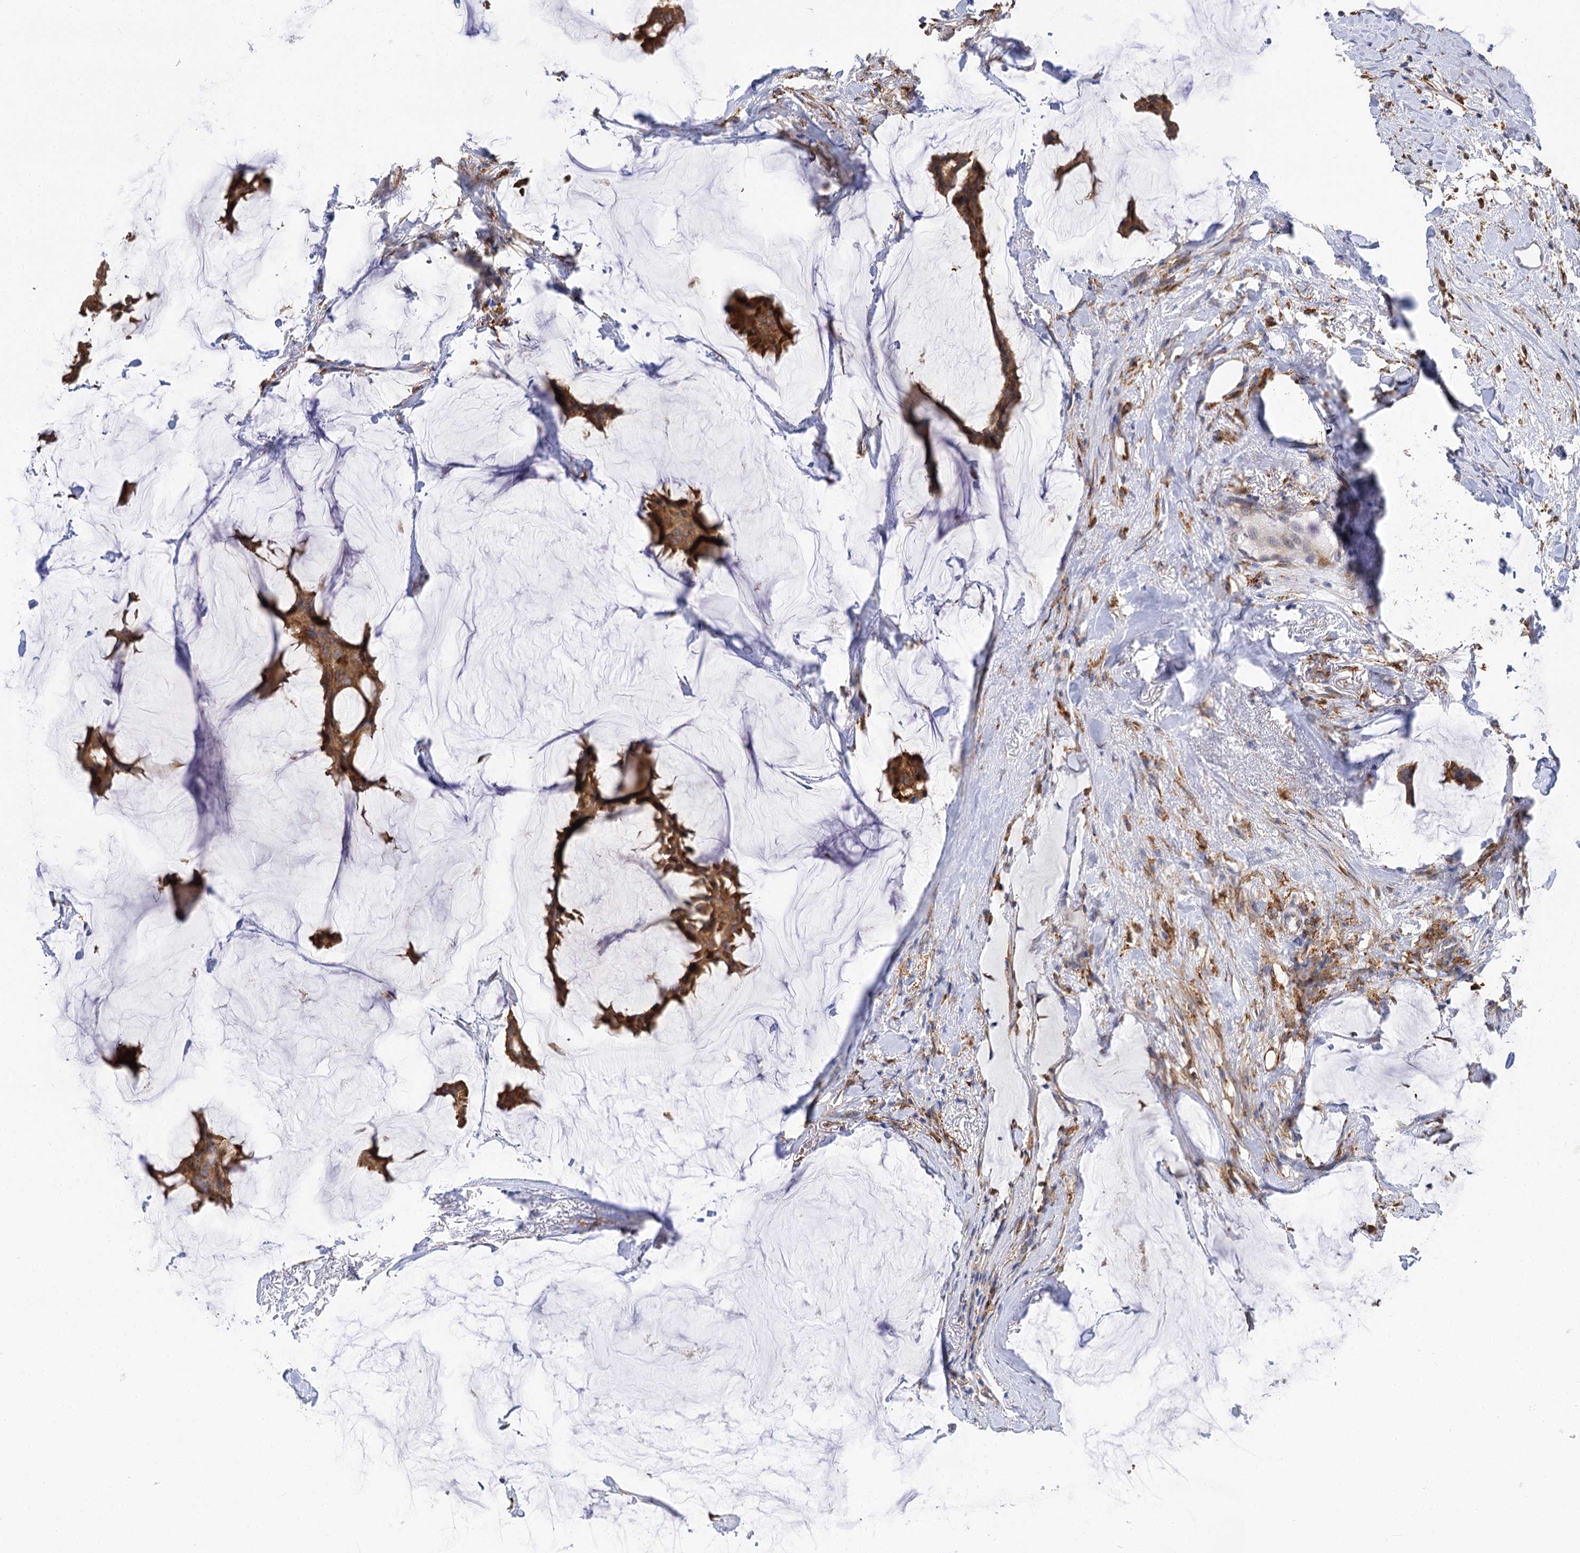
{"staining": {"intensity": "moderate", "quantity": ">75%", "location": "cytoplasmic/membranous"}, "tissue": "breast cancer", "cell_type": "Tumor cells", "image_type": "cancer", "snomed": [{"axis": "morphology", "description": "Duct carcinoma"}, {"axis": "topography", "description": "Breast"}], "caption": "A brown stain highlights moderate cytoplasmic/membranous positivity of a protein in infiltrating ductal carcinoma (breast) tumor cells.", "gene": "PPIP5K2", "patient": {"sex": "female", "age": 93}}